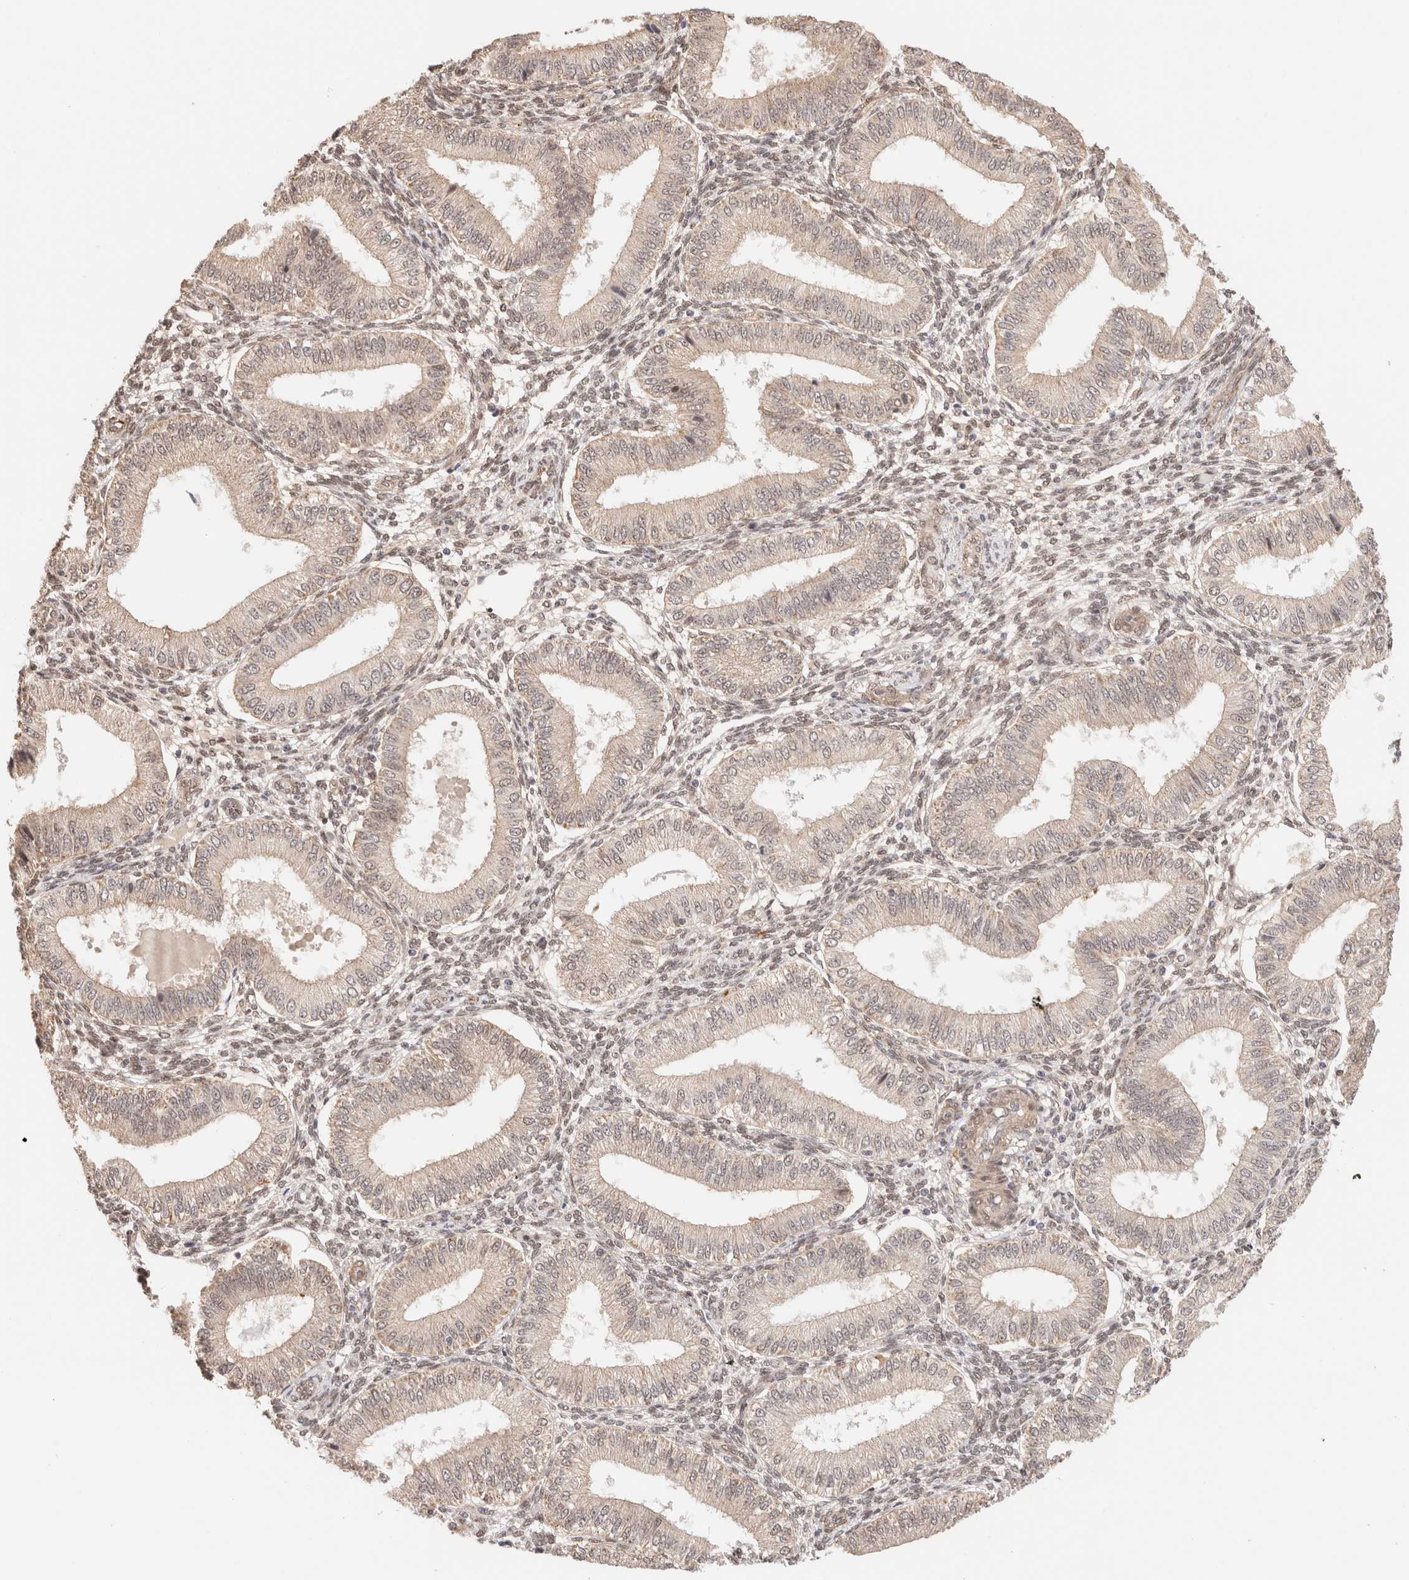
{"staining": {"intensity": "moderate", "quantity": ">75%", "location": "cytoplasmic/membranous,nuclear"}, "tissue": "endometrium", "cell_type": "Cells in endometrial stroma", "image_type": "normal", "snomed": [{"axis": "morphology", "description": "Normal tissue, NOS"}, {"axis": "topography", "description": "Endometrium"}], "caption": "DAB (3,3'-diaminobenzidine) immunohistochemical staining of benign endometrium displays moderate cytoplasmic/membranous,nuclear protein positivity in about >75% of cells in endometrial stroma. (IHC, brightfield microscopy, high magnification).", "gene": "BRPF3", "patient": {"sex": "female", "age": 39}}